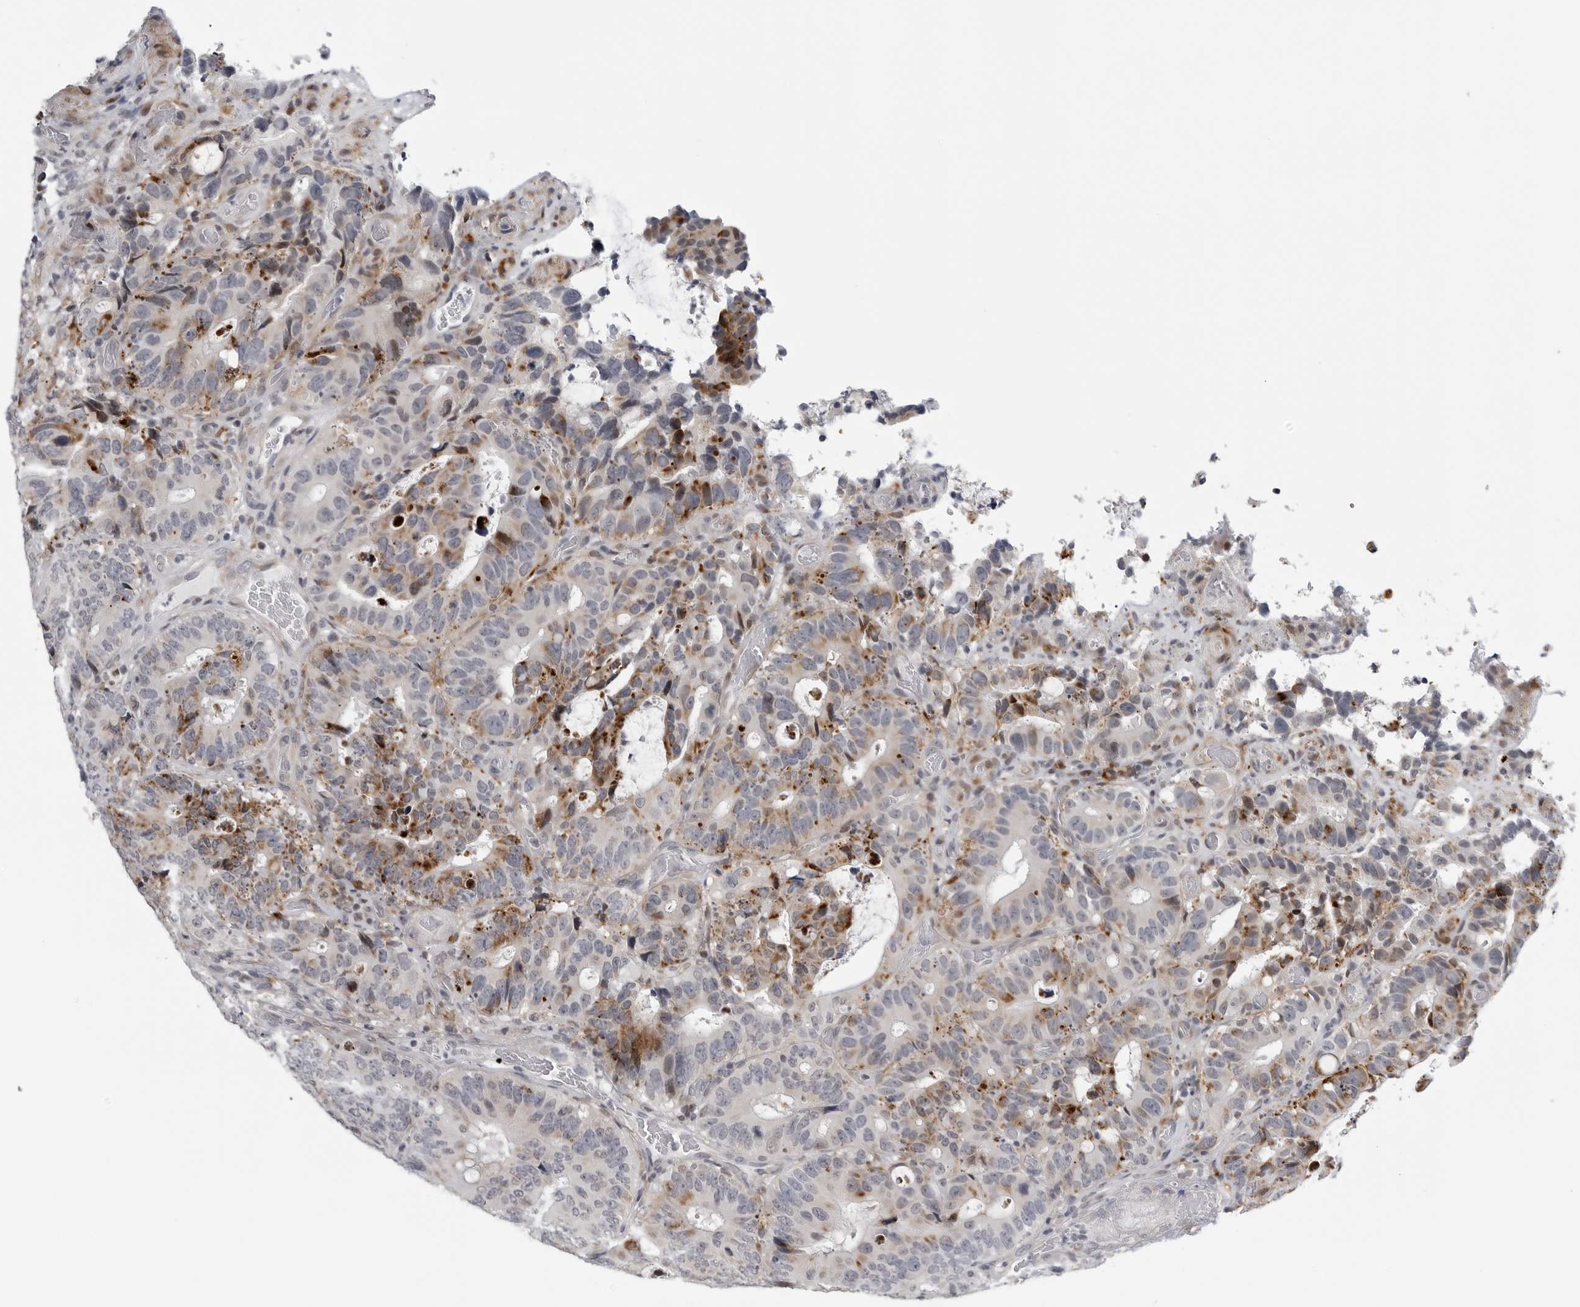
{"staining": {"intensity": "moderate", "quantity": "<25%", "location": "cytoplasmic/membranous"}, "tissue": "colorectal cancer", "cell_type": "Tumor cells", "image_type": "cancer", "snomed": [{"axis": "morphology", "description": "Adenocarcinoma, NOS"}, {"axis": "topography", "description": "Colon"}], "caption": "This photomicrograph exhibits colorectal adenocarcinoma stained with IHC to label a protein in brown. The cytoplasmic/membranous of tumor cells show moderate positivity for the protein. Nuclei are counter-stained blue.", "gene": "CDK20", "patient": {"sex": "male", "age": 83}}